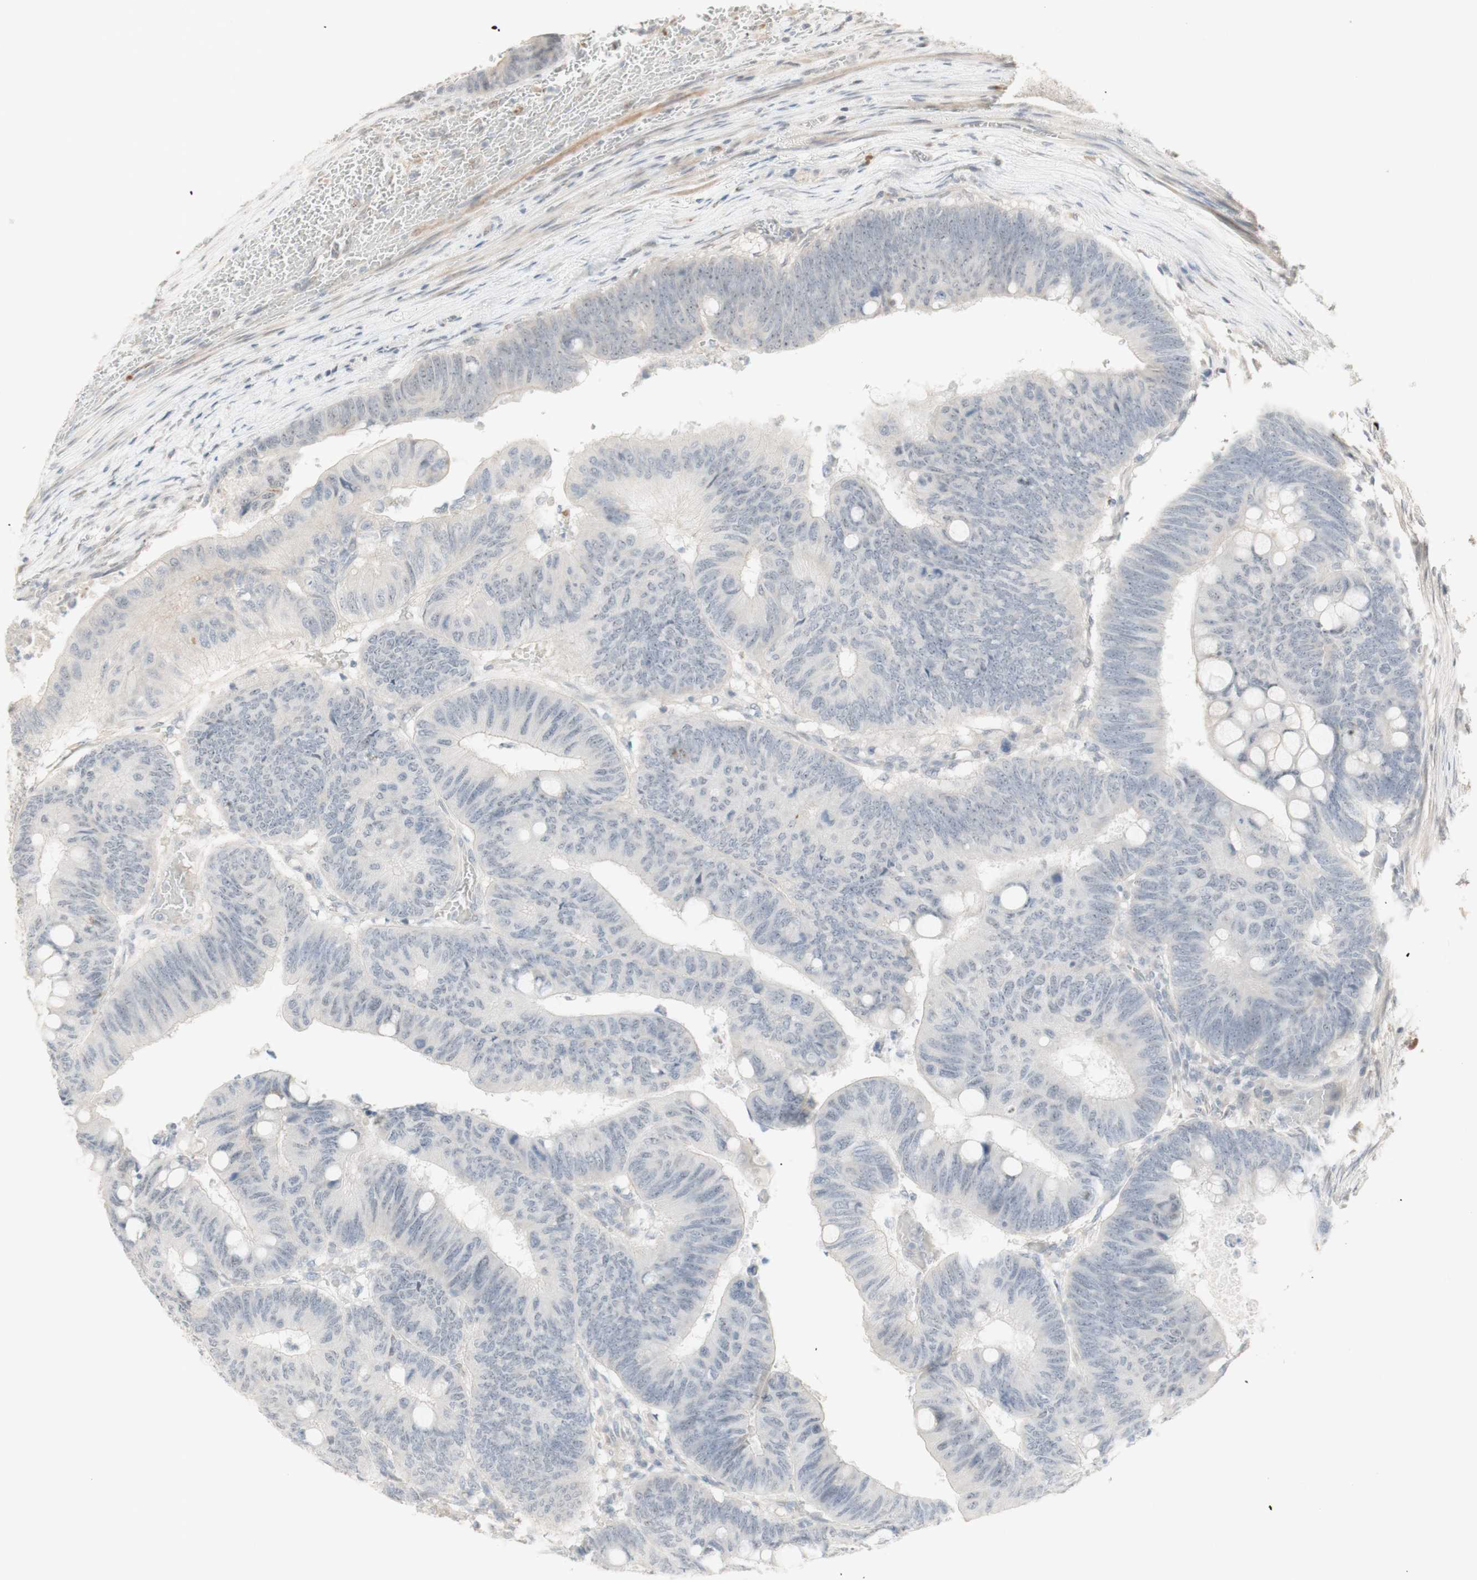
{"staining": {"intensity": "negative", "quantity": "none", "location": "none"}, "tissue": "colorectal cancer", "cell_type": "Tumor cells", "image_type": "cancer", "snomed": [{"axis": "morphology", "description": "Normal tissue, NOS"}, {"axis": "morphology", "description": "Adenocarcinoma, NOS"}, {"axis": "topography", "description": "Rectum"}, {"axis": "topography", "description": "Peripheral nerve tissue"}], "caption": "This micrograph is of colorectal cancer stained with IHC to label a protein in brown with the nuclei are counter-stained blue. There is no expression in tumor cells.", "gene": "PLCD4", "patient": {"sex": "male", "age": 92}}